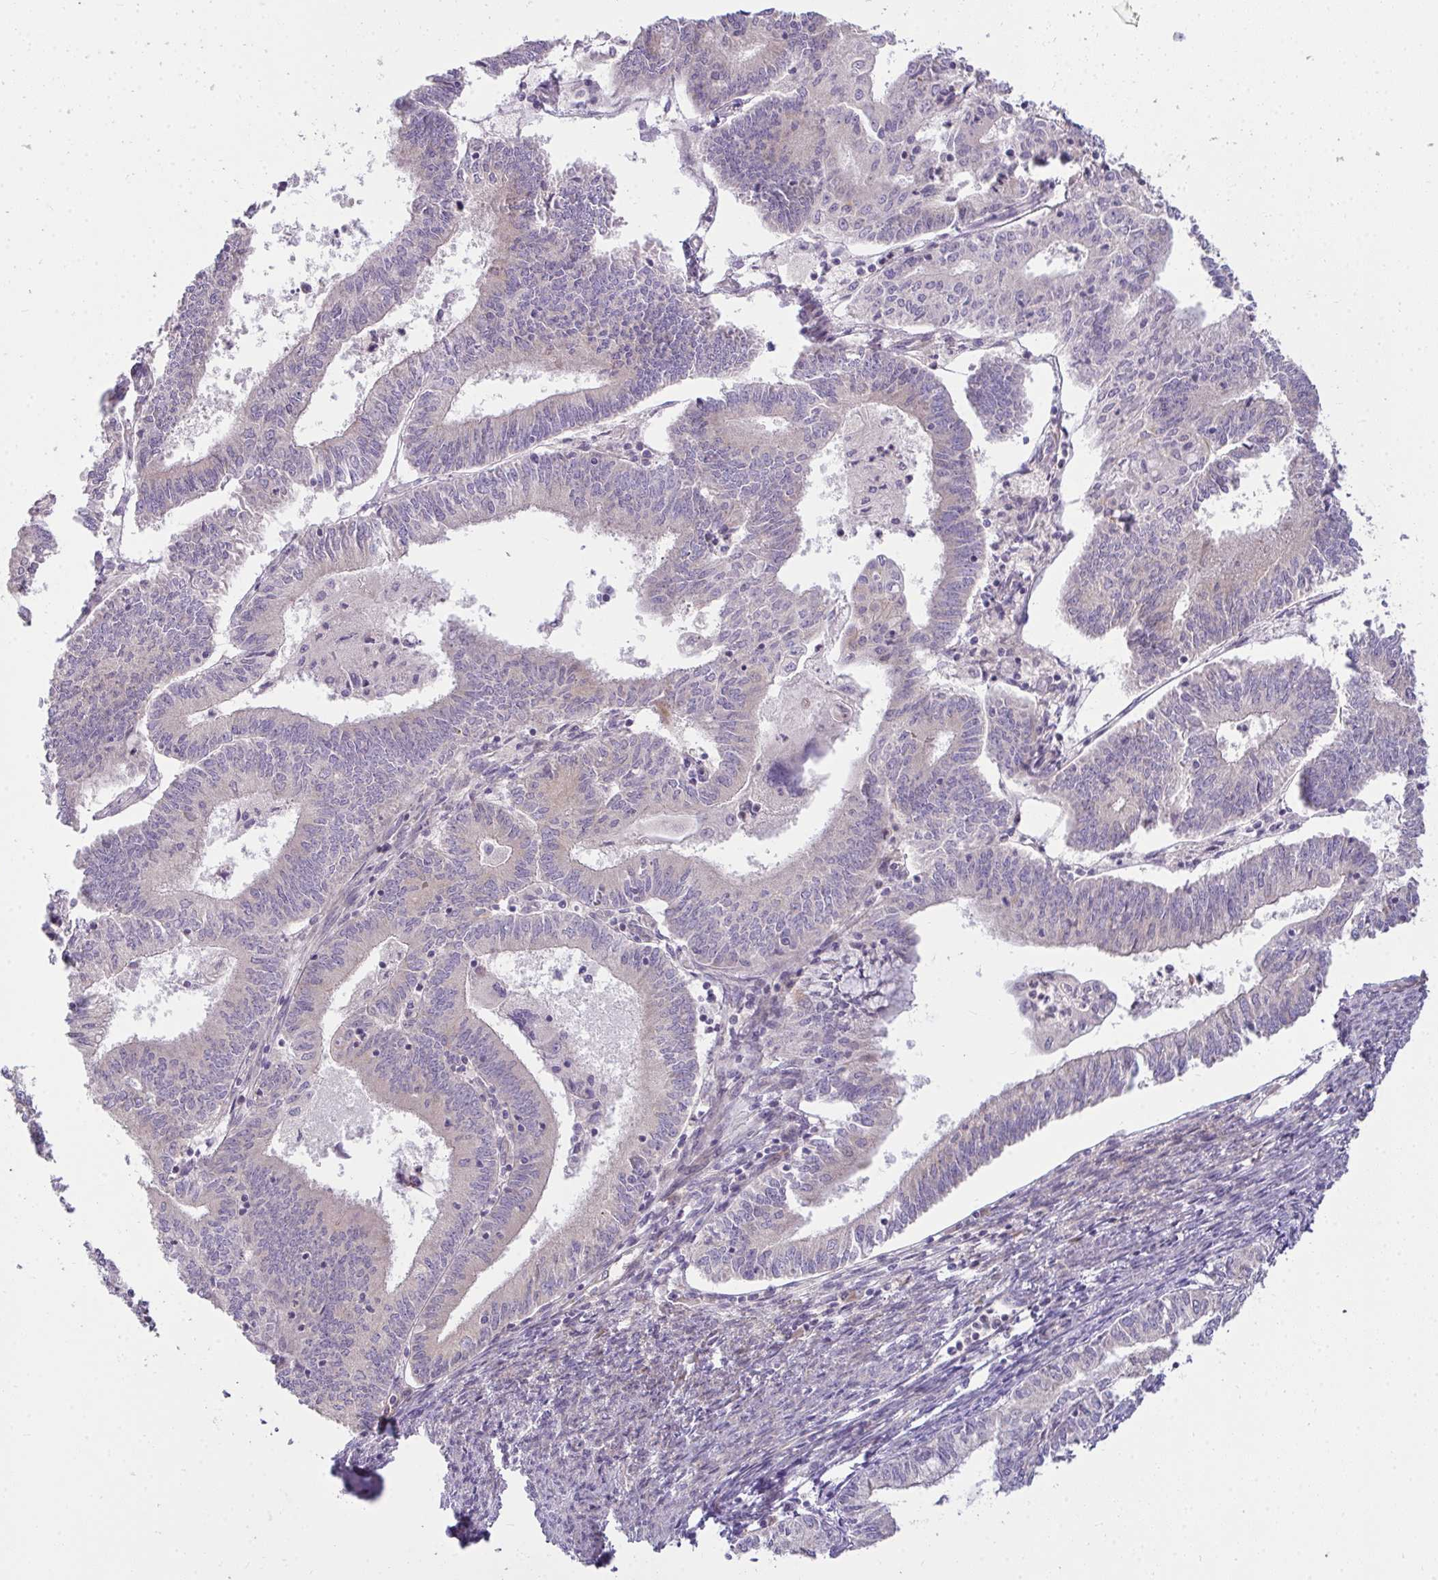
{"staining": {"intensity": "negative", "quantity": "none", "location": "none"}, "tissue": "endometrial cancer", "cell_type": "Tumor cells", "image_type": "cancer", "snomed": [{"axis": "morphology", "description": "Adenocarcinoma, NOS"}, {"axis": "topography", "description": "Endometrium"}], "caption": "Histopathology image shows no protein expression in tumor cells of endometrial adenocarcinoma tissue. (Brightfield microscopy of DAB (3,3'-diaminobenzidine) IHC at high magnification).", "gene": "SH2D1B", "patient": {"sex": "female", "age": 61}}